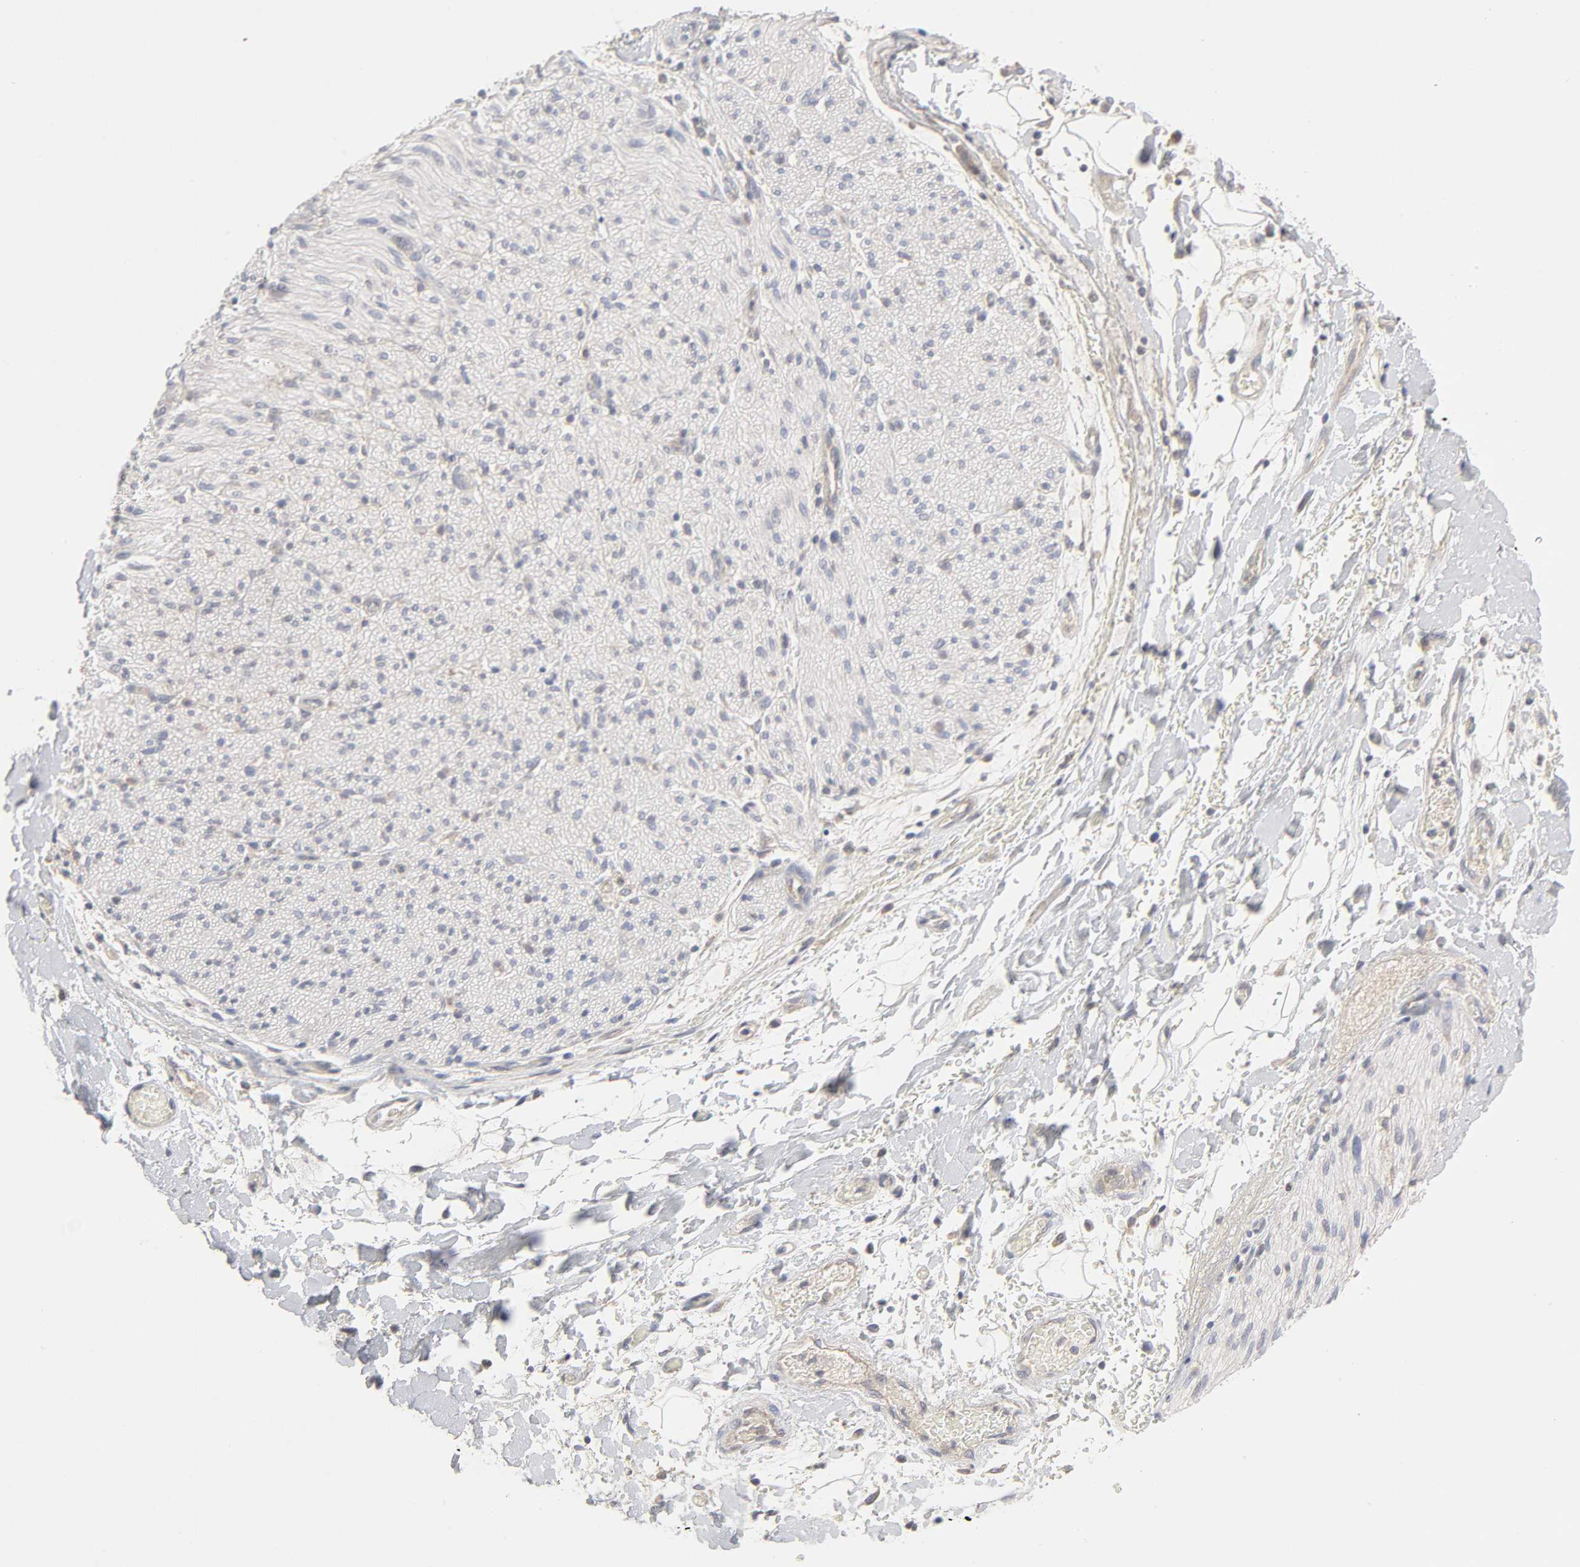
{"staining": {"intensity": "weak", "quantity": ">75%", "location": "cytoplasmic/membranous"}, "tissue": "adipose tissue", "cell_type": "Adipocytes", "image_type": "normal", "snomed": [{"axis": "morphology", "description": "Normal tissue, NOS"}, {"axis": "morphology", "description": "Cholangiocarcinoma"}, {"axis": "topography", "description": "Liver"}, {"axis": "topography", "description": "Peripheral nerve tissue"}], "caption": "IHC micrograph of normal adipose tissue: adipose tissue stained using IHC shows low levels of weak protein expression localized specifically in the cytoplasmic/membranous of adipocytes, appearing as a cytoplasmic/membranous brown color.", "gene": "IL4R", "patient": {"sex": "male", "age": 50}}